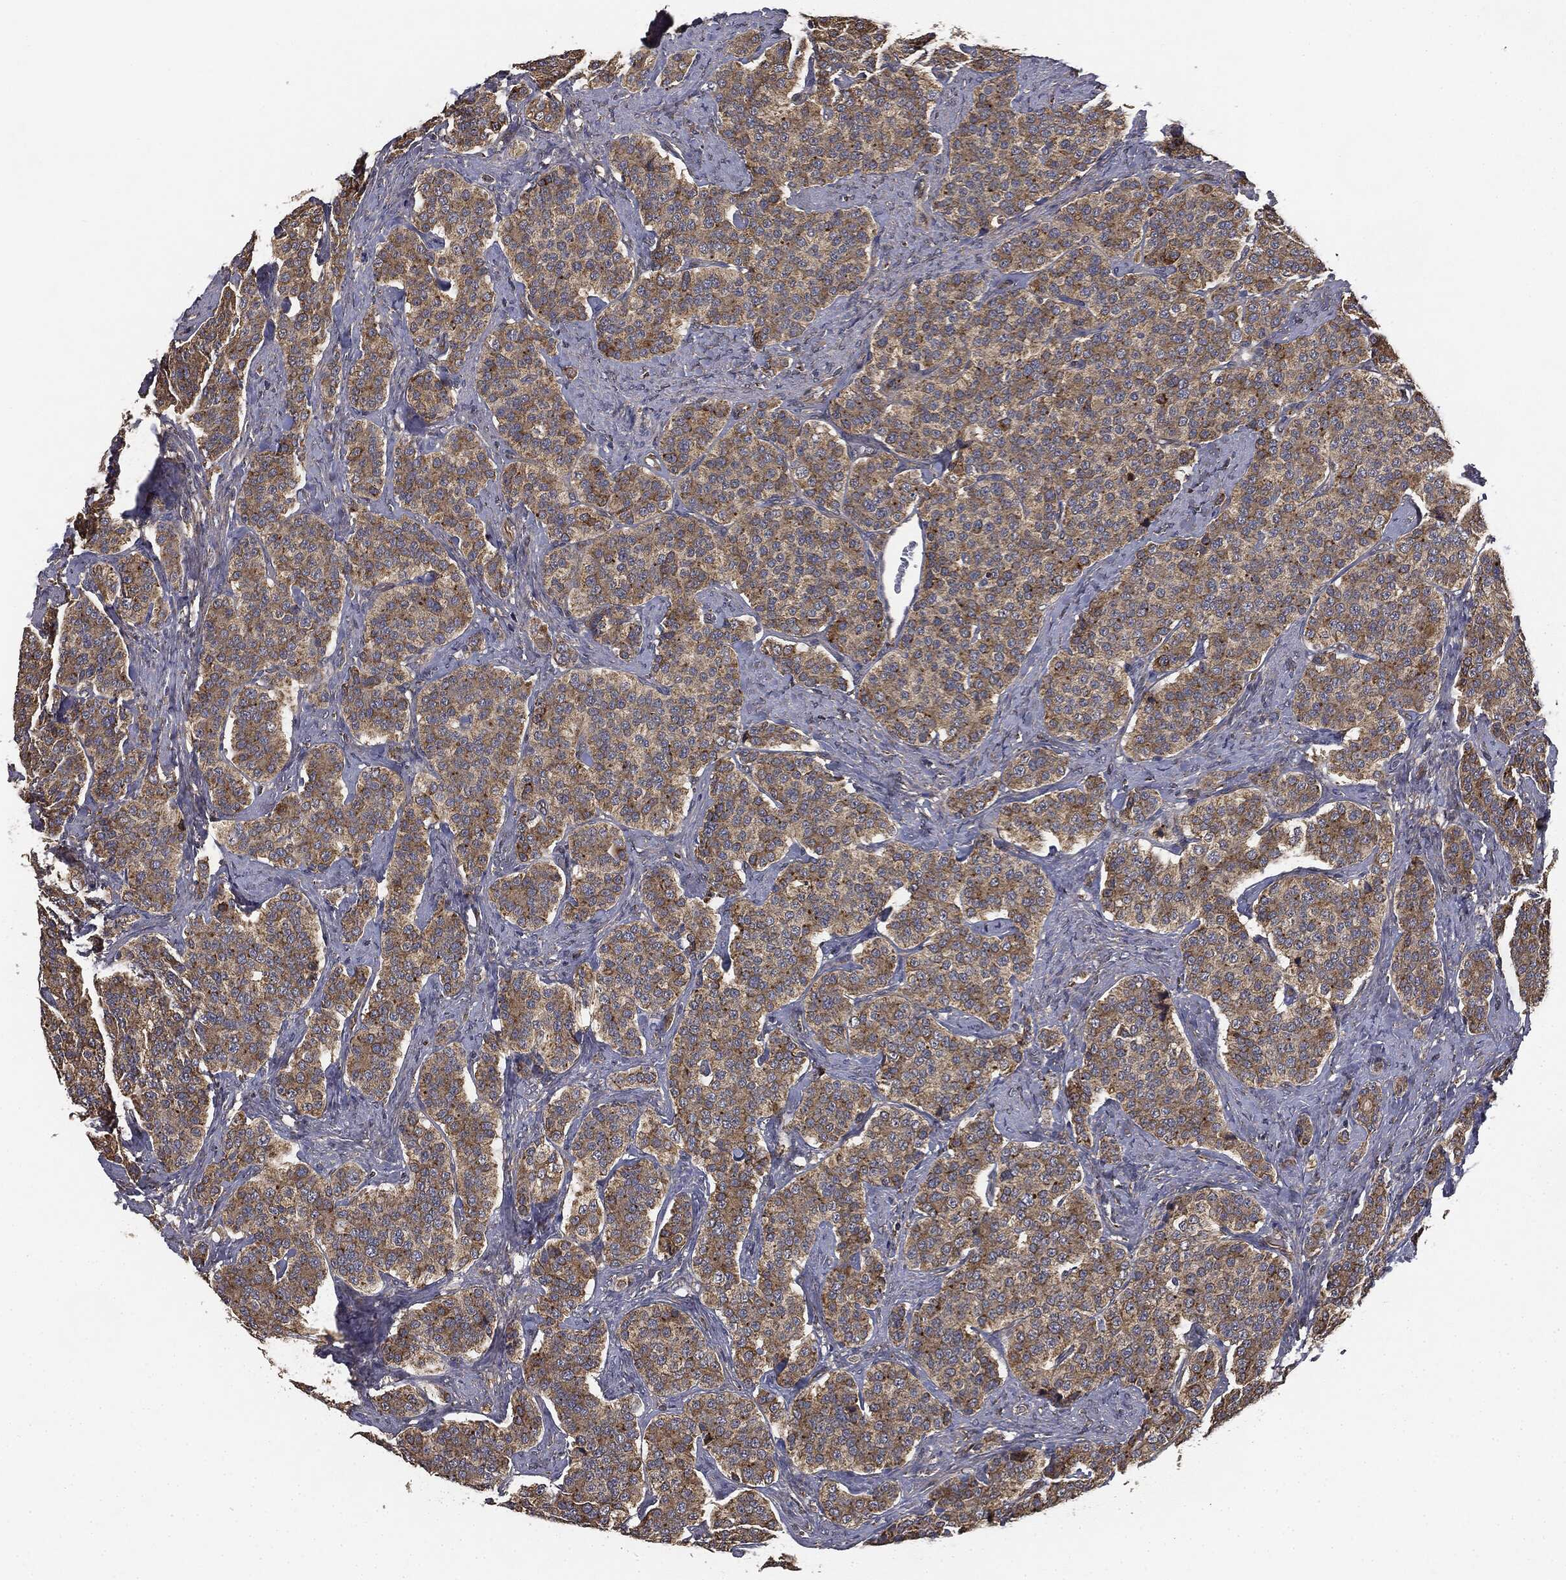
{"staining": {"intensity": "weak", "quantity": ">75%", "location": "cytoplasmic/membranous"}, "tissue": "carcinoid", "cell_type": "Tumor cells", "image_type": "cancer", "snomed": [{"axis": "morphology", "description": "Carcinoid, malignant, NOS"}, {"axis": "topography", "description": "Small intestine"}], "caption": "DAB (3,3'-diaminobenzidine) immunohistochemical staining of human carcinoid (malignant) exhibits weak cytoplasmic/membranous protein positivity in about >75% of tumor cells.", "gene": "MIER2", "patient": {"sex": "female", "age": 58}}